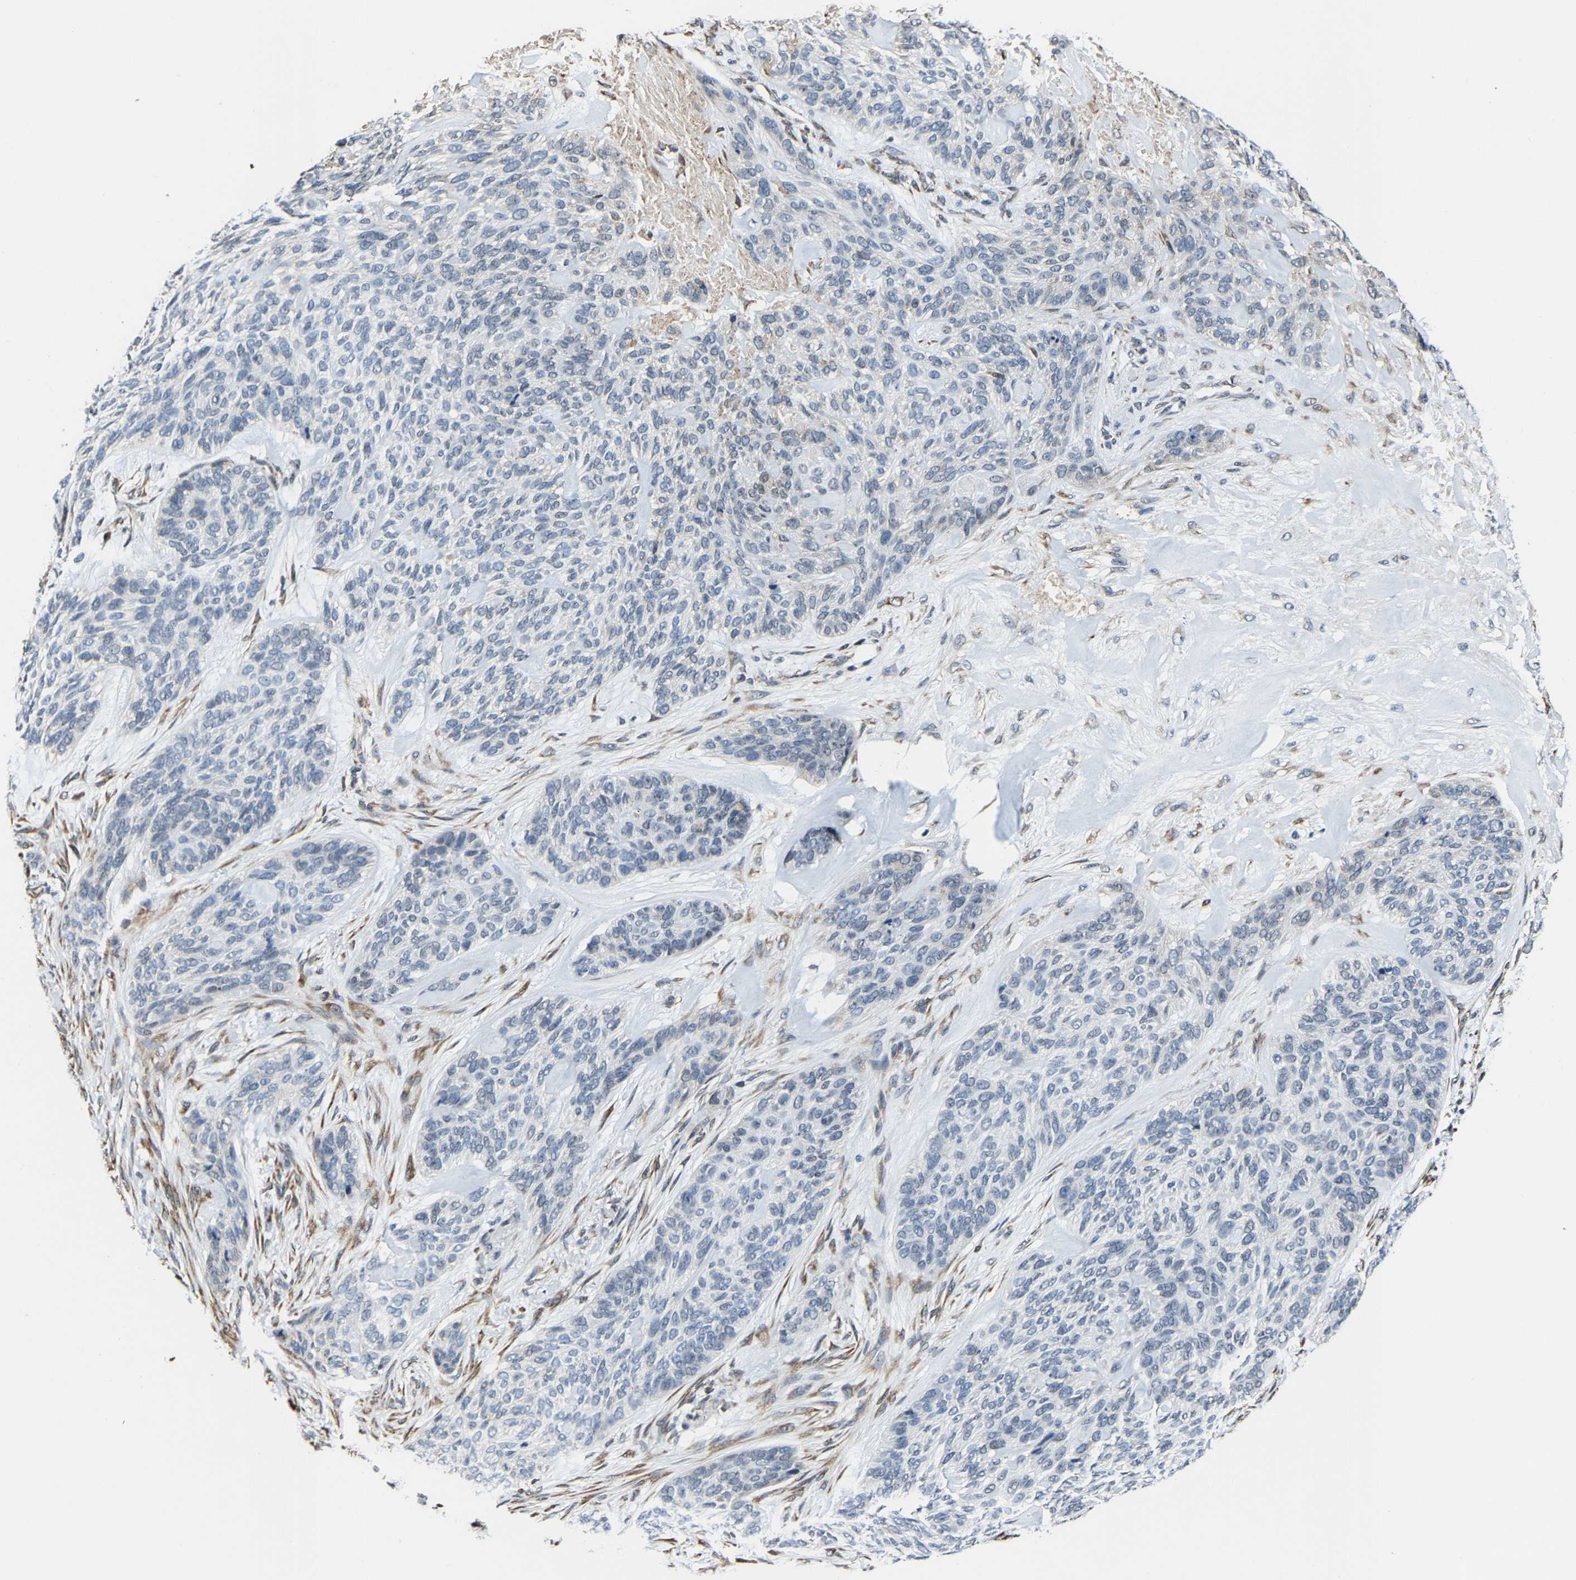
{"staining": {"intensity": "negative", "quantity": "none", "location": "none"}, "tissue": "skin cancer", "cell_type": "Tumor cells", "image_type": "cancer", "snomed": [{"axis": "morphology", "description": "Basal cell carcinoma"}, {"axis": "topography", "description": "Skin"}], "caption": "A micrograph of skin cancer (basal cell carcinoma) stained for a protein reveals no brown staining in tumor cells. Nuclei are stained in blue.", "gene": "METTL1", "patient": {"sex": "male", "age": 55}}